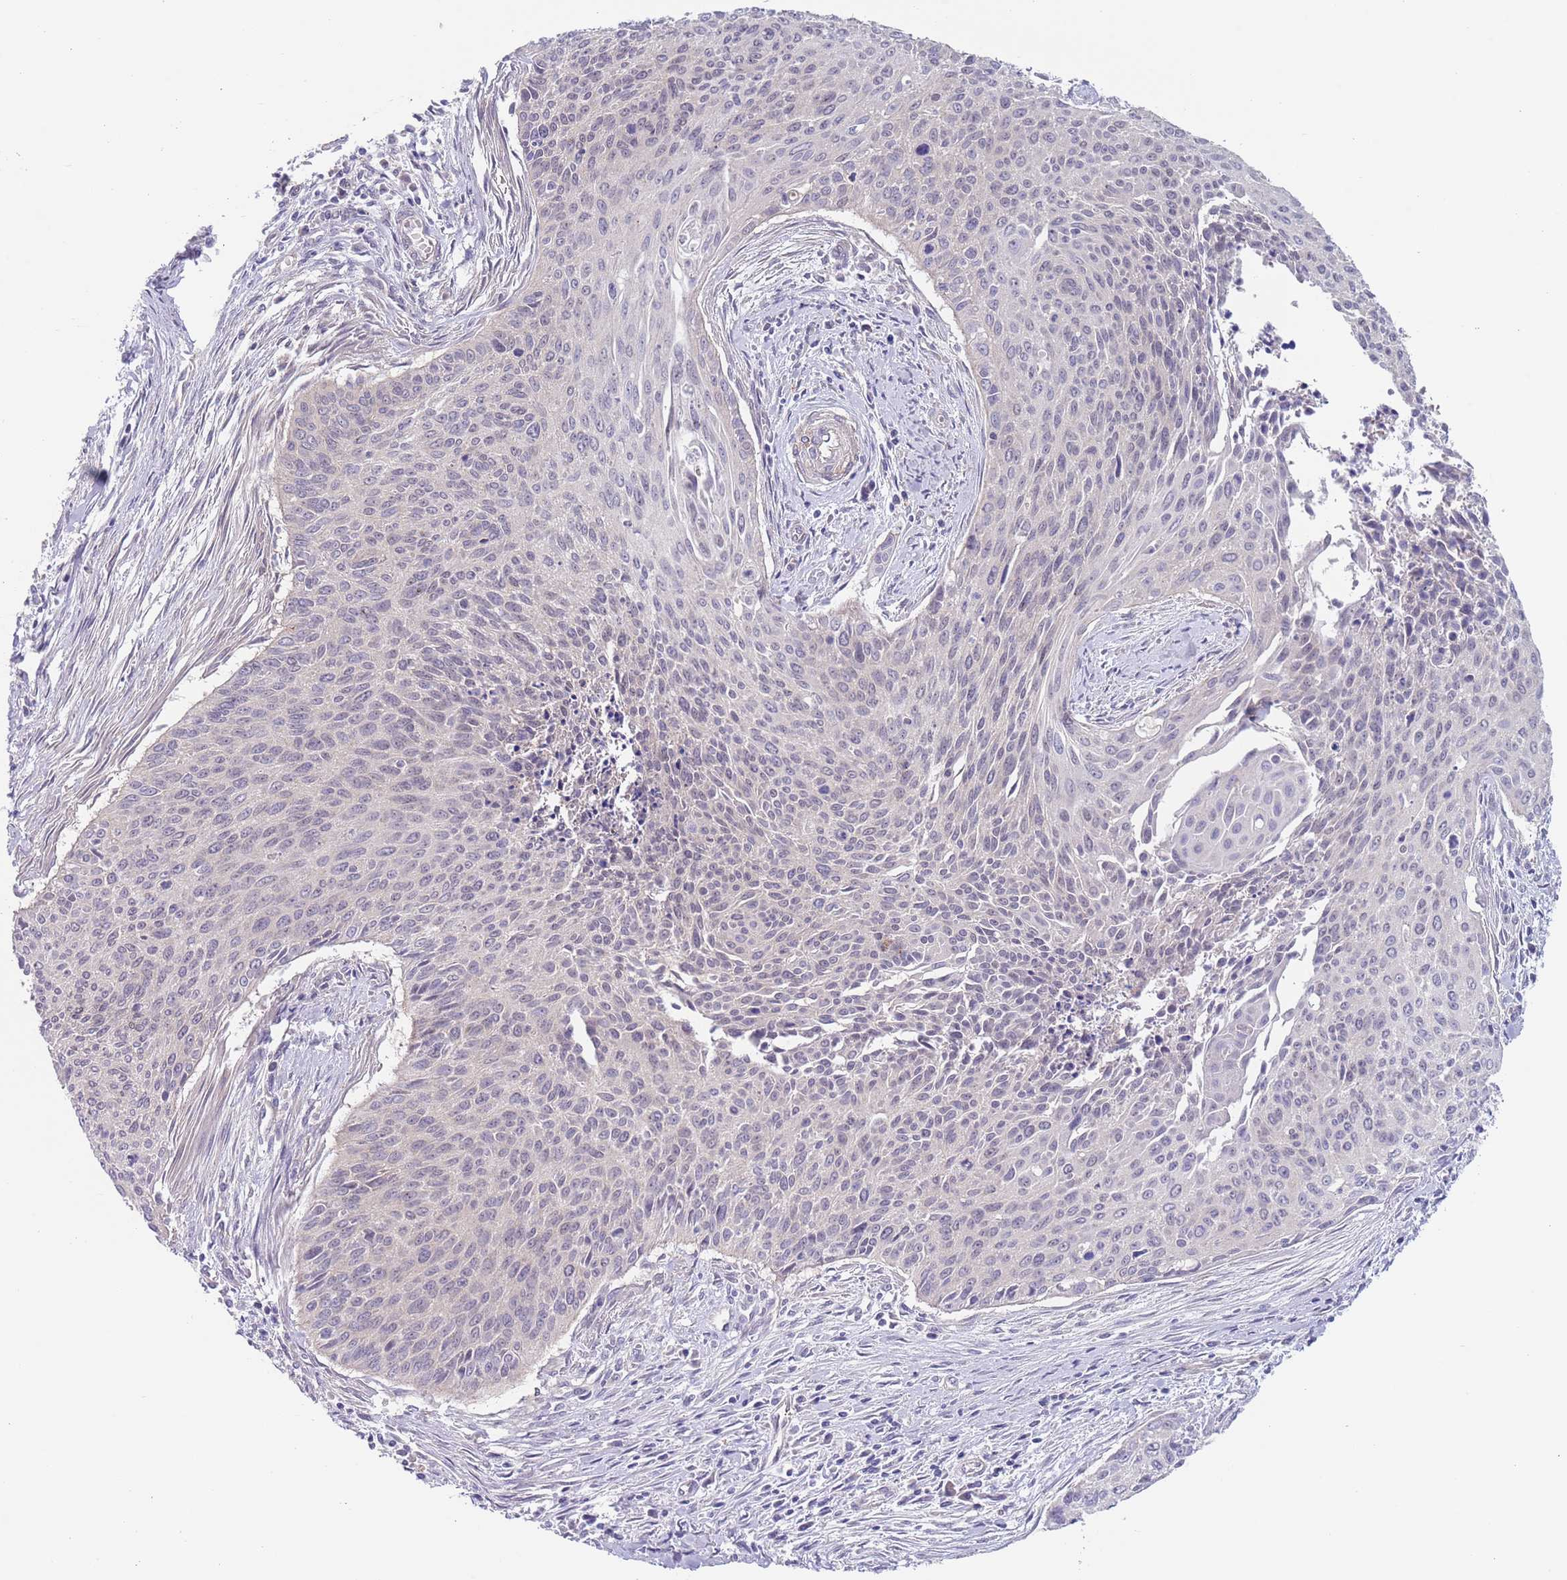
{"staining": {"intensity": "negative", "quantity": "none", "location": "none"}, "tissue": "cervical cancer", "cell_type": "Tumor cells", "image_type": "cancer", "snomed": [{"axis": "morphology", "description": "Squamous cell carcinoma, NOS"}, {"axis": "topography", "description": "Cervix"}], "caption": "The histopathology image demonstrates no significant positivity in tumor cells of cervical cancer.", "gene": "RNF169", "patient": {"sex": "female", "age": 55}}